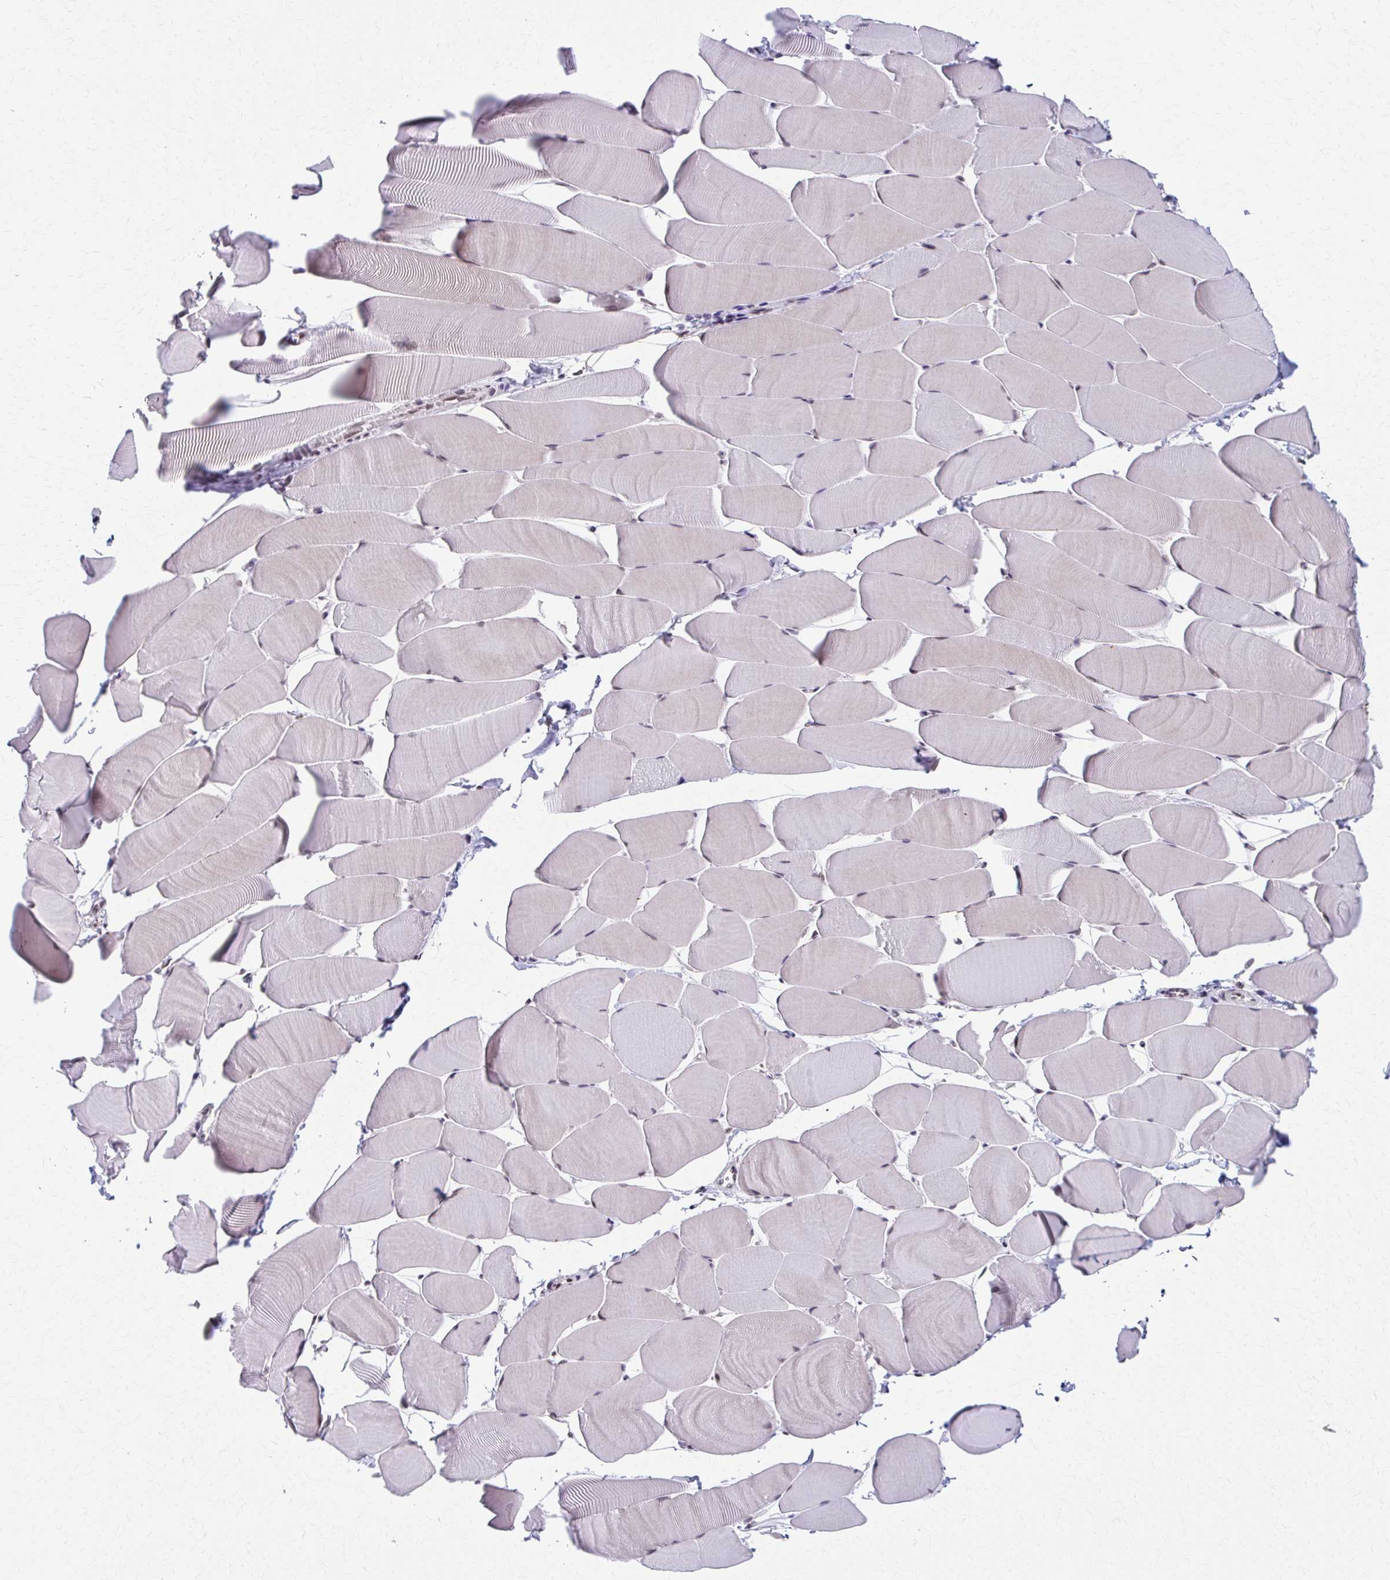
{"staining": {"intensity": "negative", "quantity": "none", "location": "none"}, "tissue": "skeletal muscle", "cell_type": "Myocytes", "image_type": "normal", "snomed": [{"axis": "morphology", "description": "Normal tissue, NOS"}, {"axis": "topography", "description": "Skeletal muscle"}], "caption": "IHC image of normal skeletal muscle: human skeletal muscle stained with DAB (3,3'-diaminobenzidine) displays no significant protein staining in myocytes. (DAB IHC with hematoxylin counter stain).", "gene": "SETBP1", "patient": {"sex": "male", "age": 25}}